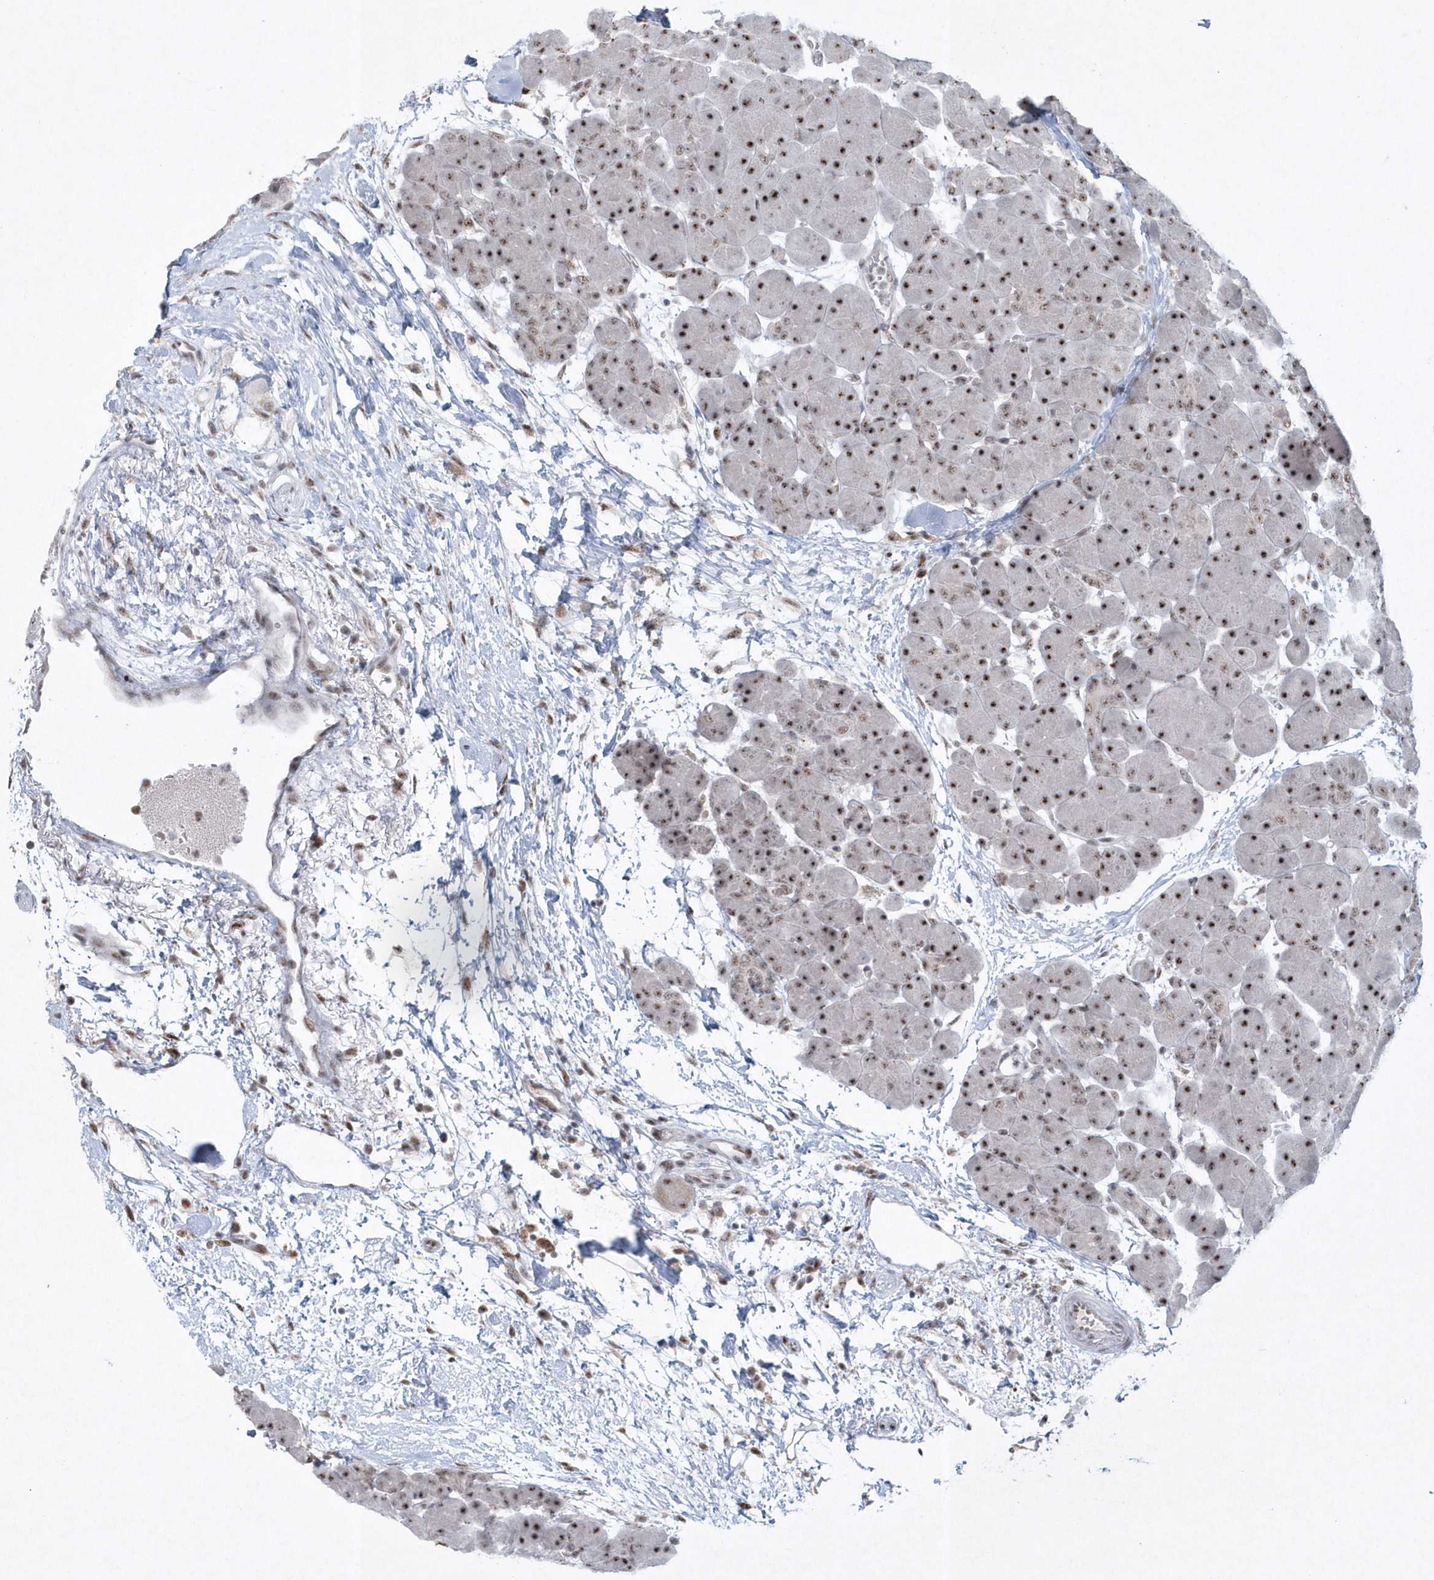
{"staining": {"intensity": "strong", "quantity": ">75%", "location": "nuclear"}, "tissue": "pancreas", "cell_type": "Exocrine glandular cells", "image_type": "normal", "snomed": [{"axis": "morphology", "description": "Normal tissue, NOS"}, {"axis": "topography", "description": "Pancreas"}], "caption": "About >75% of exocrine glandular cells in unremarkable human pancreas demonstrate strong nuclear protein expression as visualized by brown immunohistochemical staining.", "gene": "KDM6B", "patient": {"sex": "male", "age": 66}}